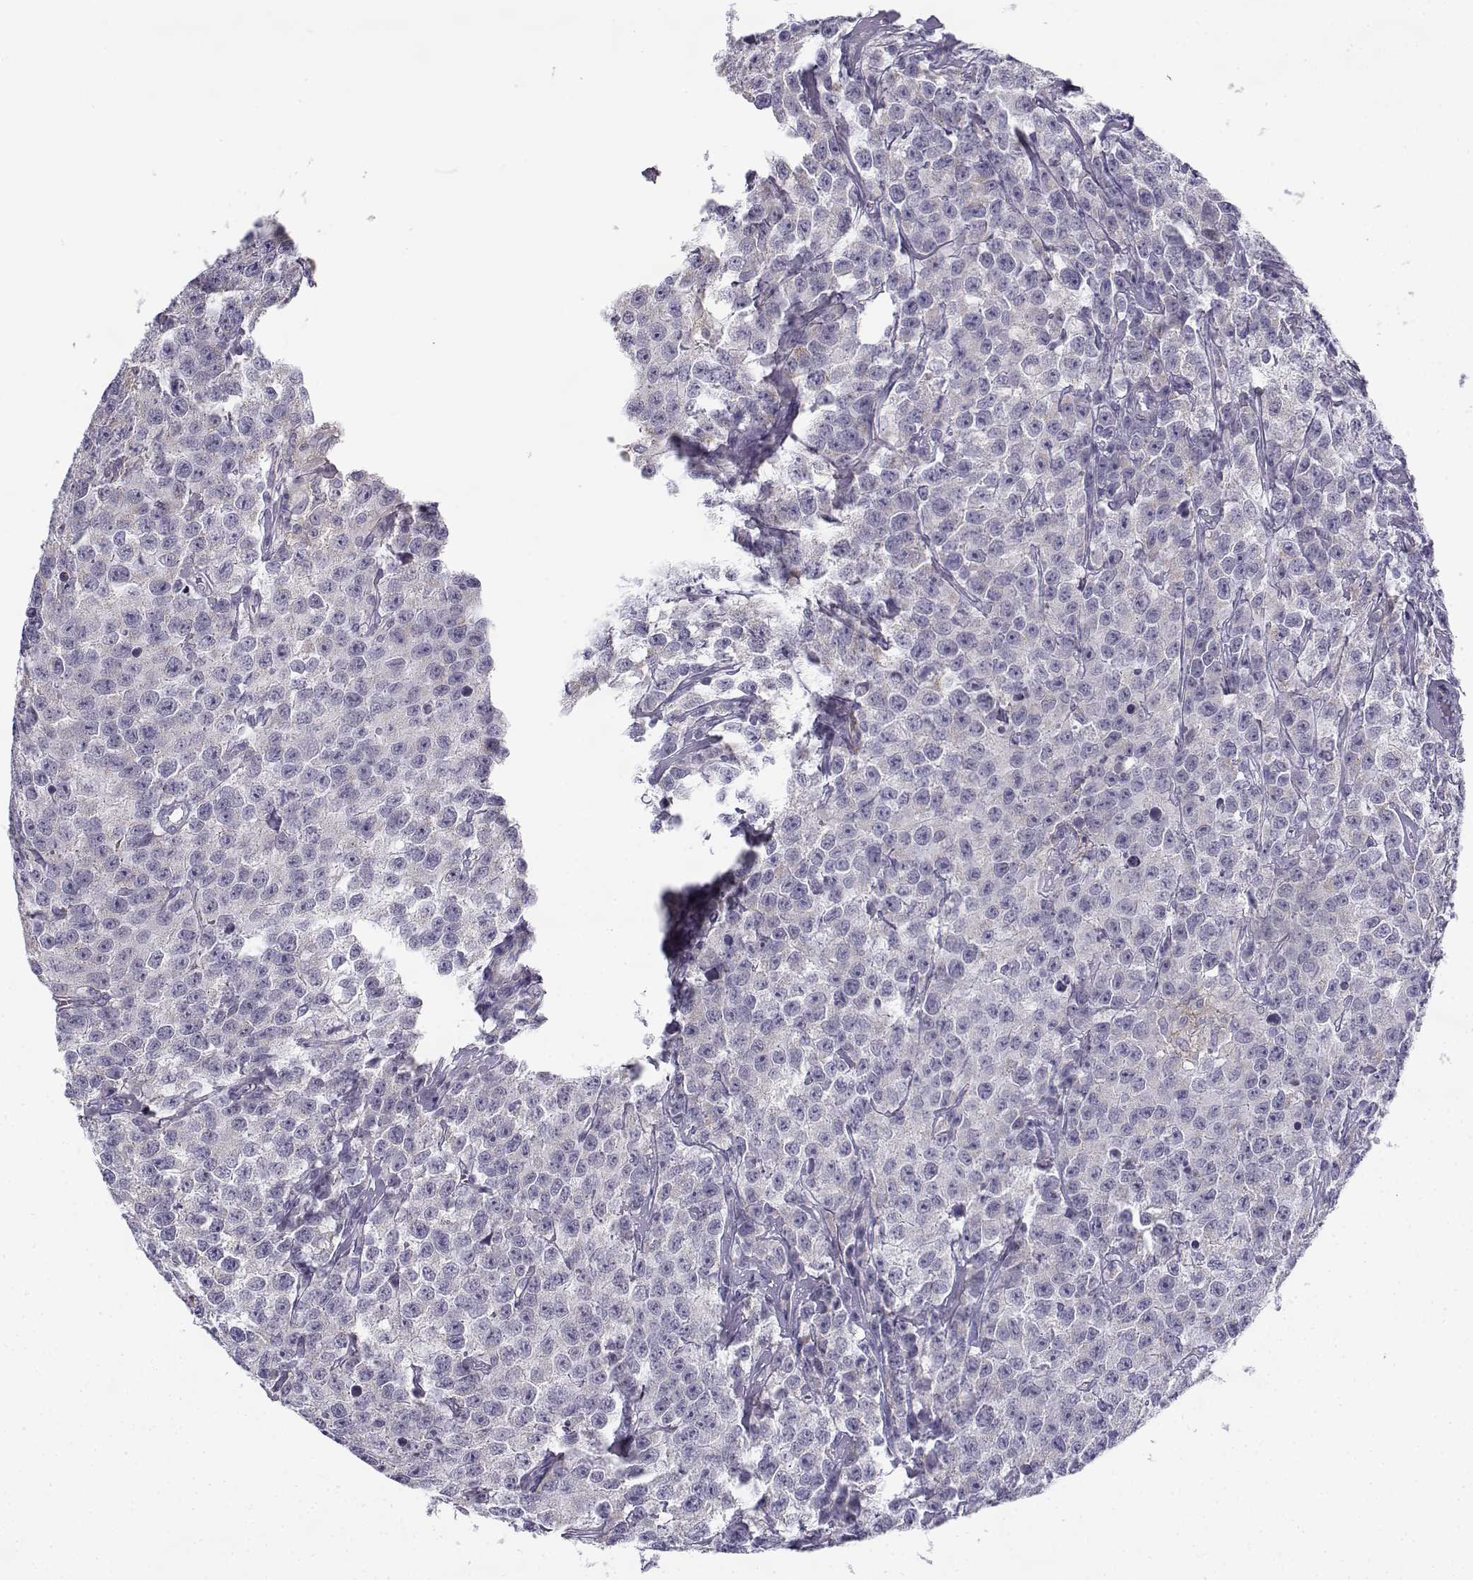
{"staining": {"intensity": "negative", "quantity": "none", "location": "none"}, "tissue": "testis cancer", "cell_type": "Tumor cells", "image_type": "cancer", "snomed": [{"axis": "morphology", "description": "Seminoma, NOS"}, {"axis": "topography", "description": "Testis"}], "caption": "Immunohistochemistry of human testis seminoma exhibits no expression in tumor cells.", "gene": "CREB3L3", "patient": {"sex": "male", "age": 59}}